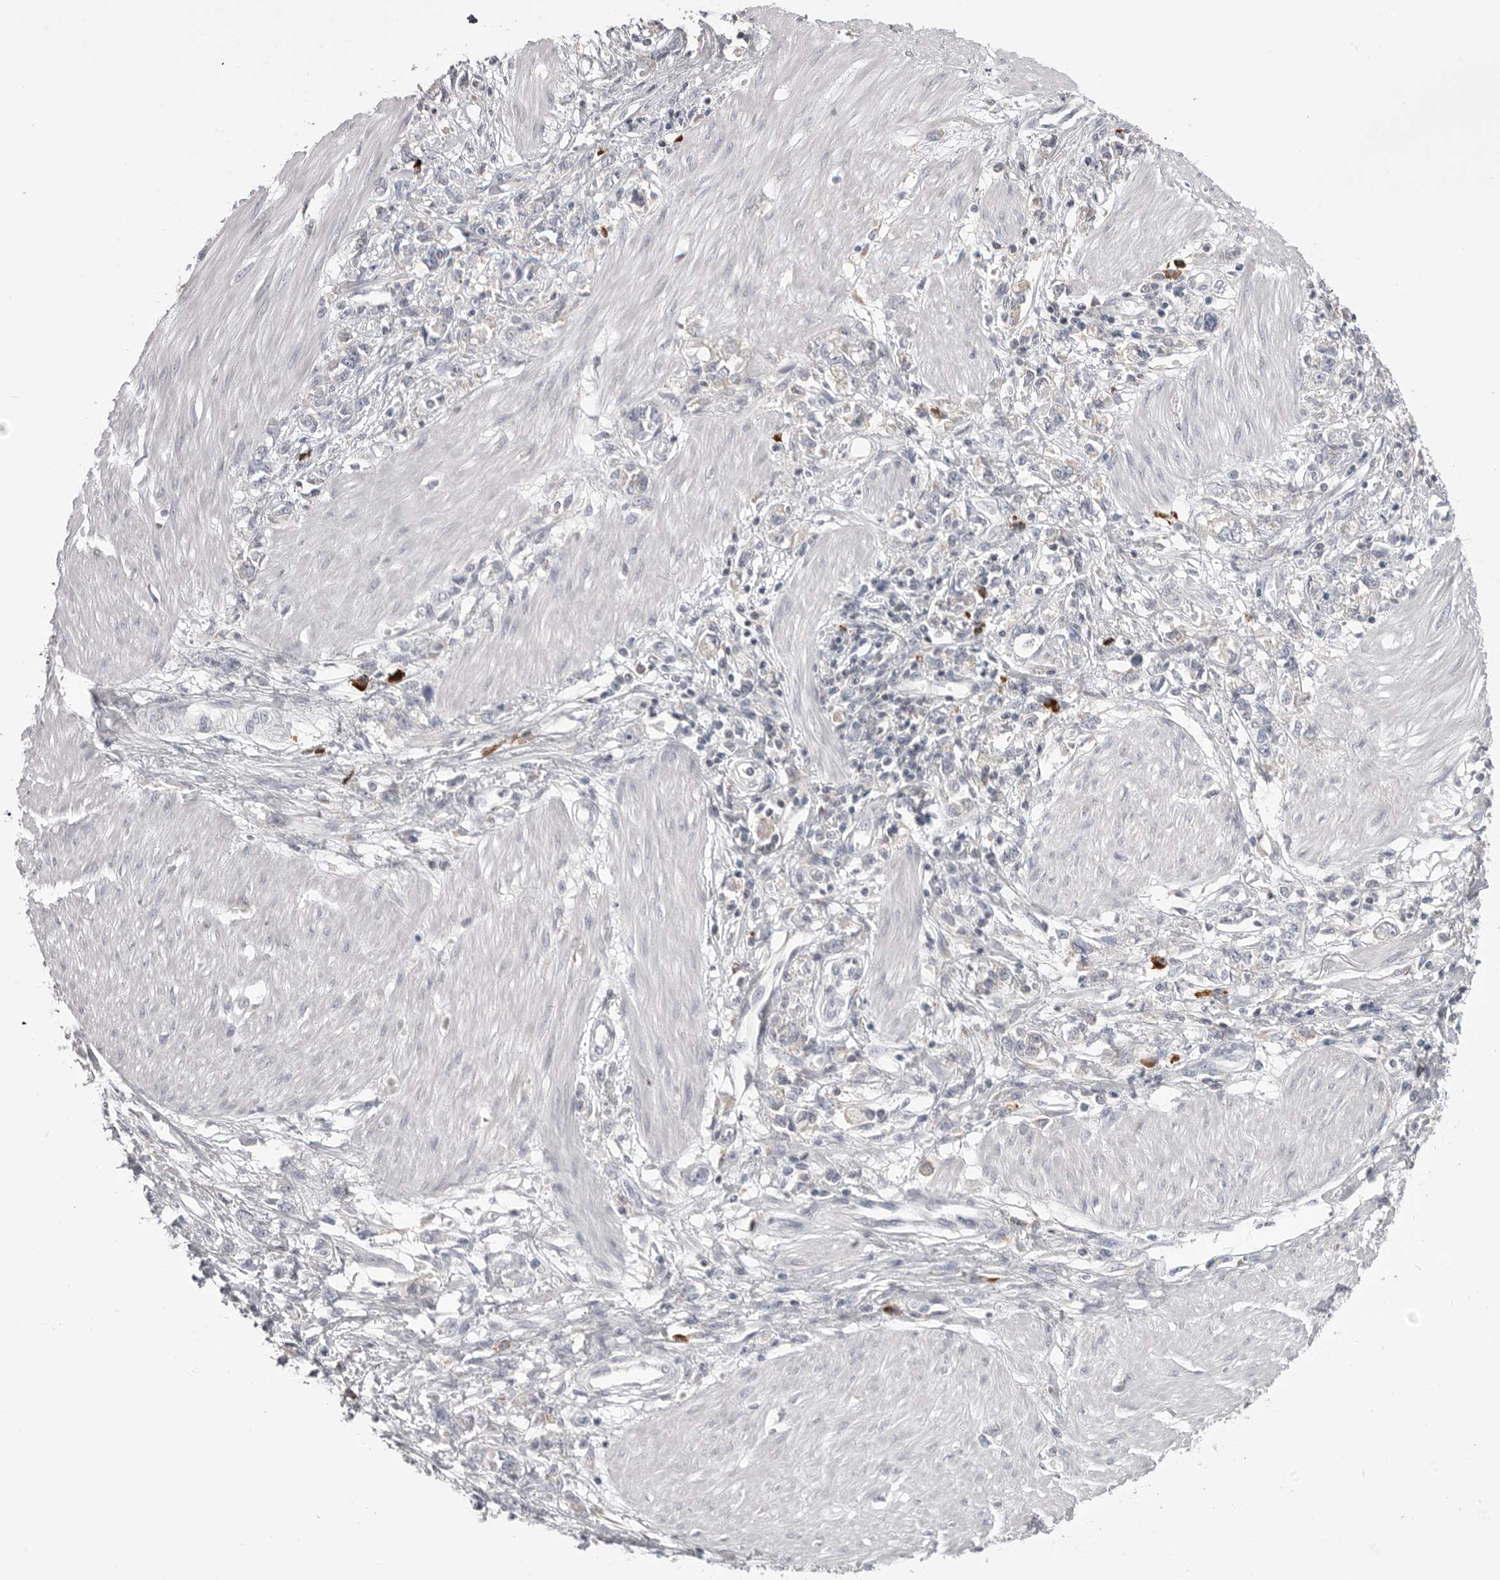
{"staining": {"intensity": "negative", "quantity": "none", "location": "none"}, "tissue": "stomach cancer", "cell_type": "Tumor cells", "image_type": "cancer", "snomed": [{"axis": "morphology", "description": "Adenocarcinoma, NOS"}, {"axis": "topography", "description": "Stomach"}], "caption": "Tumor cells show no significant positivity in adenocarcinoma (stomach). Brightfield microscopy of immunohistochemistry (IHC) stained with DAB (3,3'-diaminobenzidine) (brown) and hematoxylin (blue), captured at high magnification.", "gene": "FKBP2", "patient": {"sex": "female", "age": 76}}